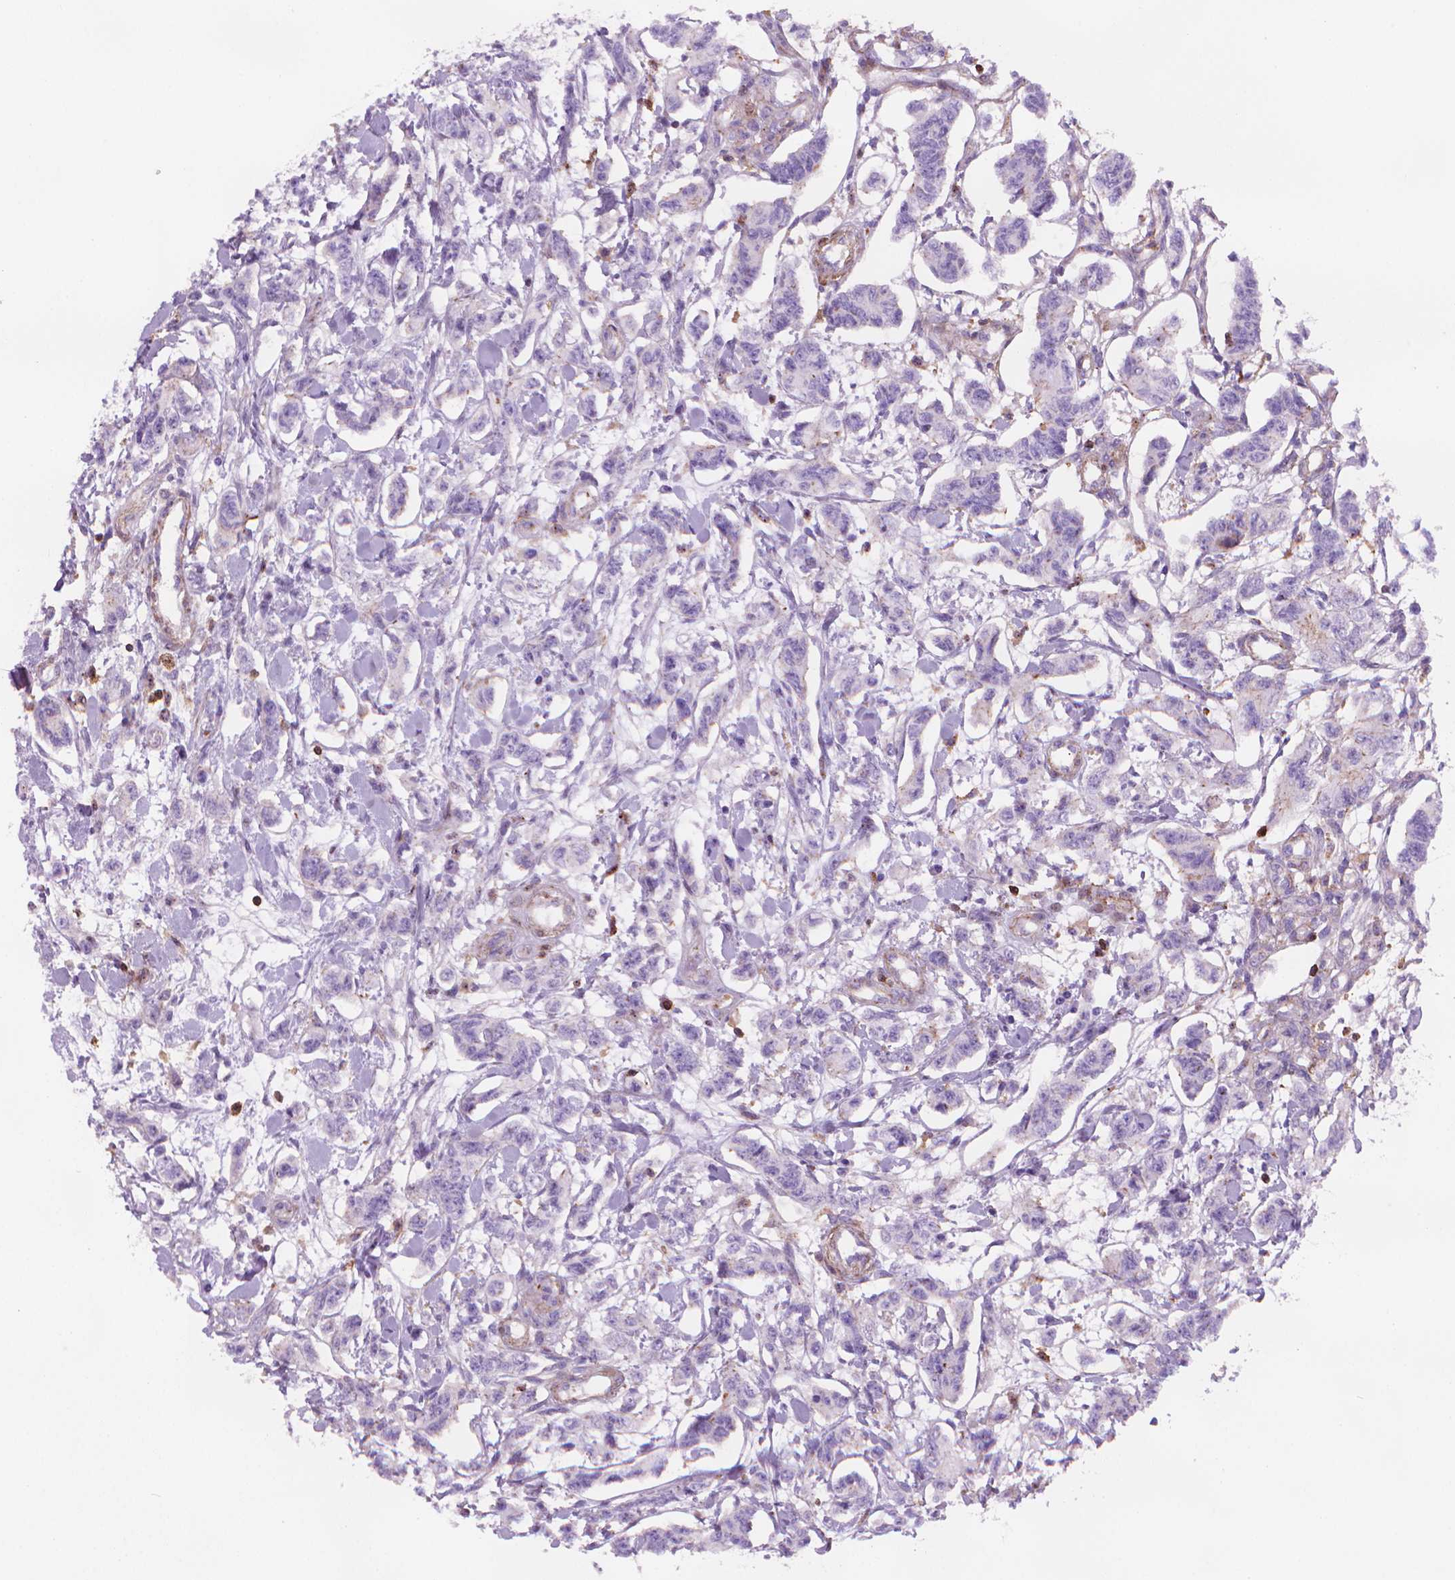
{"staining": {"intensity": "negative", "quantity": "none", "location": "none"}, "tissue": "carcinoid", "cell_type": "Tumor cells", "image_type": "cancer", "snomed": [{"axis": "morphology", "description": "Carcinoid, malignant, NOS"}, {"axis": "topography", "description": "Kidney"}], "caption": "An image of human carcinoid (malignant) is negative for staining in tumor cells. Nuclei are stained in blue.", "gene": "PATJ", "patient": {"sex": "female", "age": 41}}